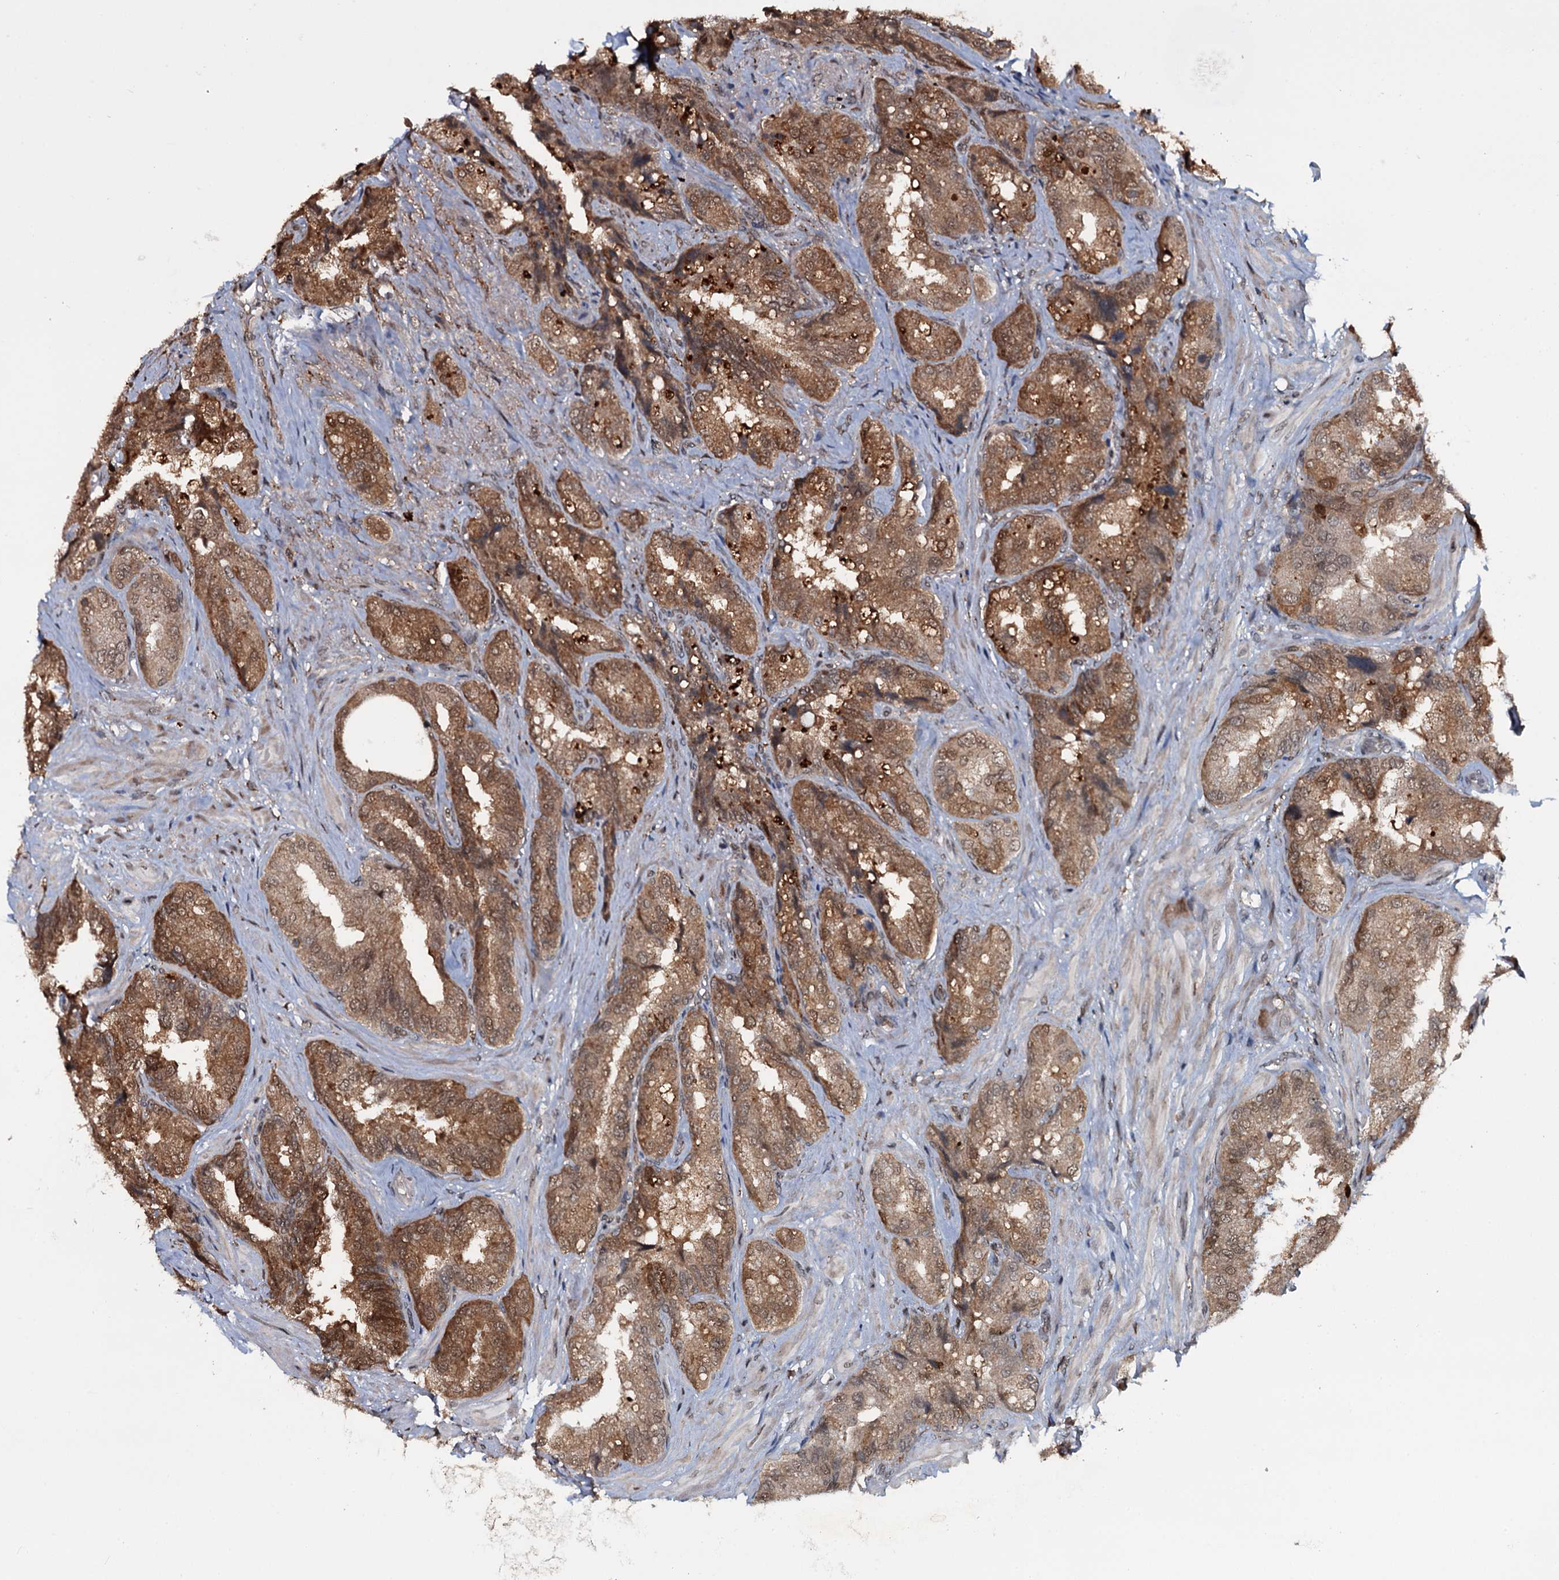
{"staining": {"intensity": "strong", "quantity": ">75%", "location": "cytoplasmic/membranous,nuclear"}, "tissue": "seminal vesicle", "cell_type": "Glandular cells", "image_type": "normal", "snomed": [{"axis": "morphology", "description": "Normal tissue, NOS"}, {"axis": "topography", "description": "Prostate and seminal vesicle, NOS"}, {"axis": "topography", "description": "Prostate"}, {"axis": "topography", "description": "Seminal veicle"}], "caption": "About >75% of glandular cells in unremarkable seminal vesicle demonstrate strong cytoplasmic/membranous,nuclear protein expression as visualized by brown immunohistochemical staining.", "gene": "HDDC3", "patient": {"sex": "male", "age": 67}}